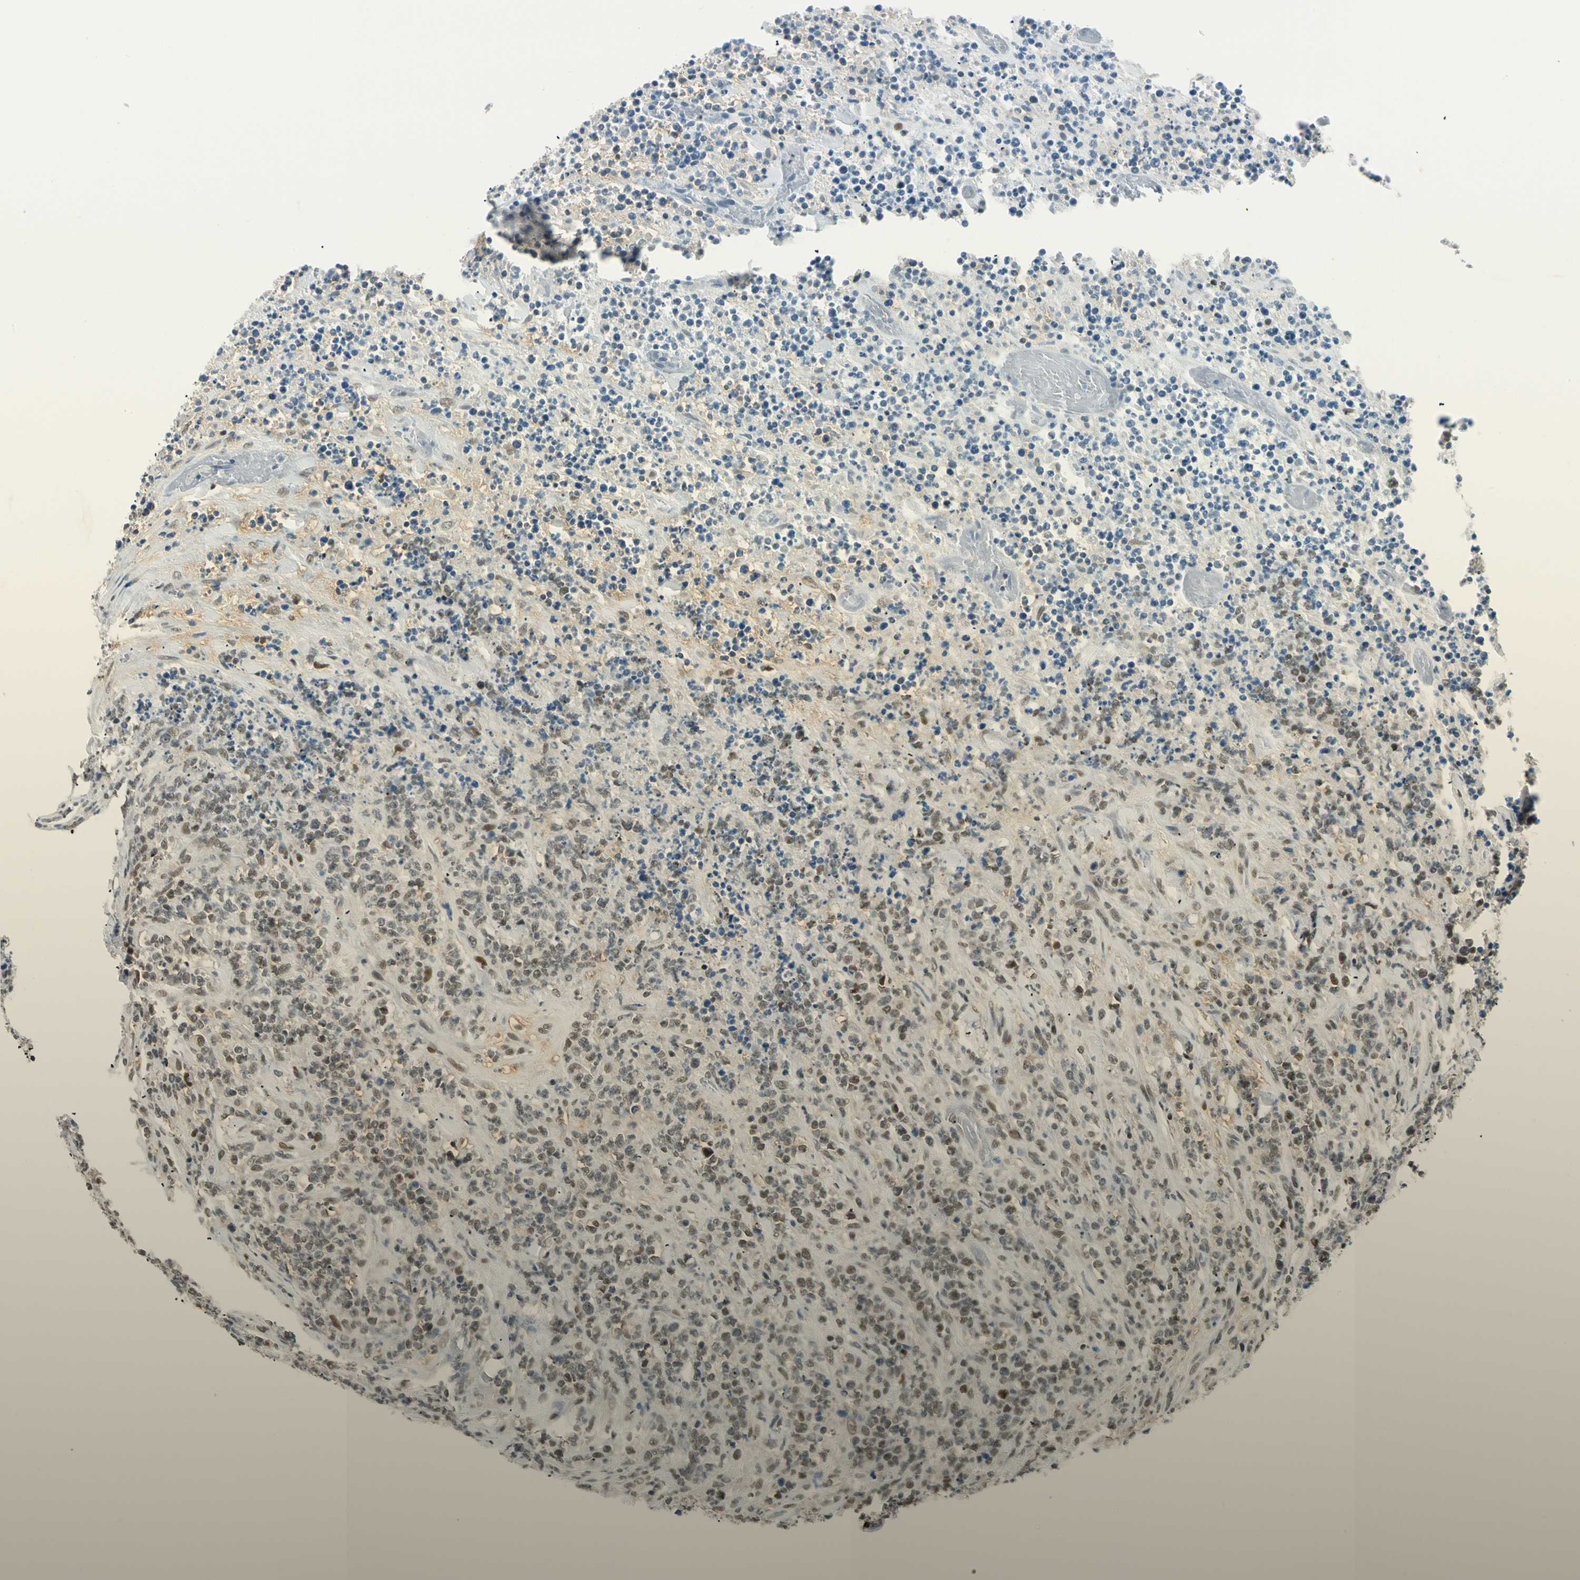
{"staining": {"intensity": "moderate", "quantity": "25%-75%", "location": "nuclear"}, "tissue": "lymphoma", "cell_type": "Tumor cells", "image_type": "cancer", "snomed": [{"axis": "morphology", "description": "Malignant lymphoma, non-Hodgkin's type, High grade"}, {"axis": "topography", "description": "Soft tissue"}], "caption": "There is medium levels of moderate nuclear expression in tumor cells of malignant lymphoma, non-Hodgkin's type (high-grade), as demonstrated by immunohistochemical staining (brown color).", "gene": "NELFE", "patient": {"sex": "male", "age": 18}}